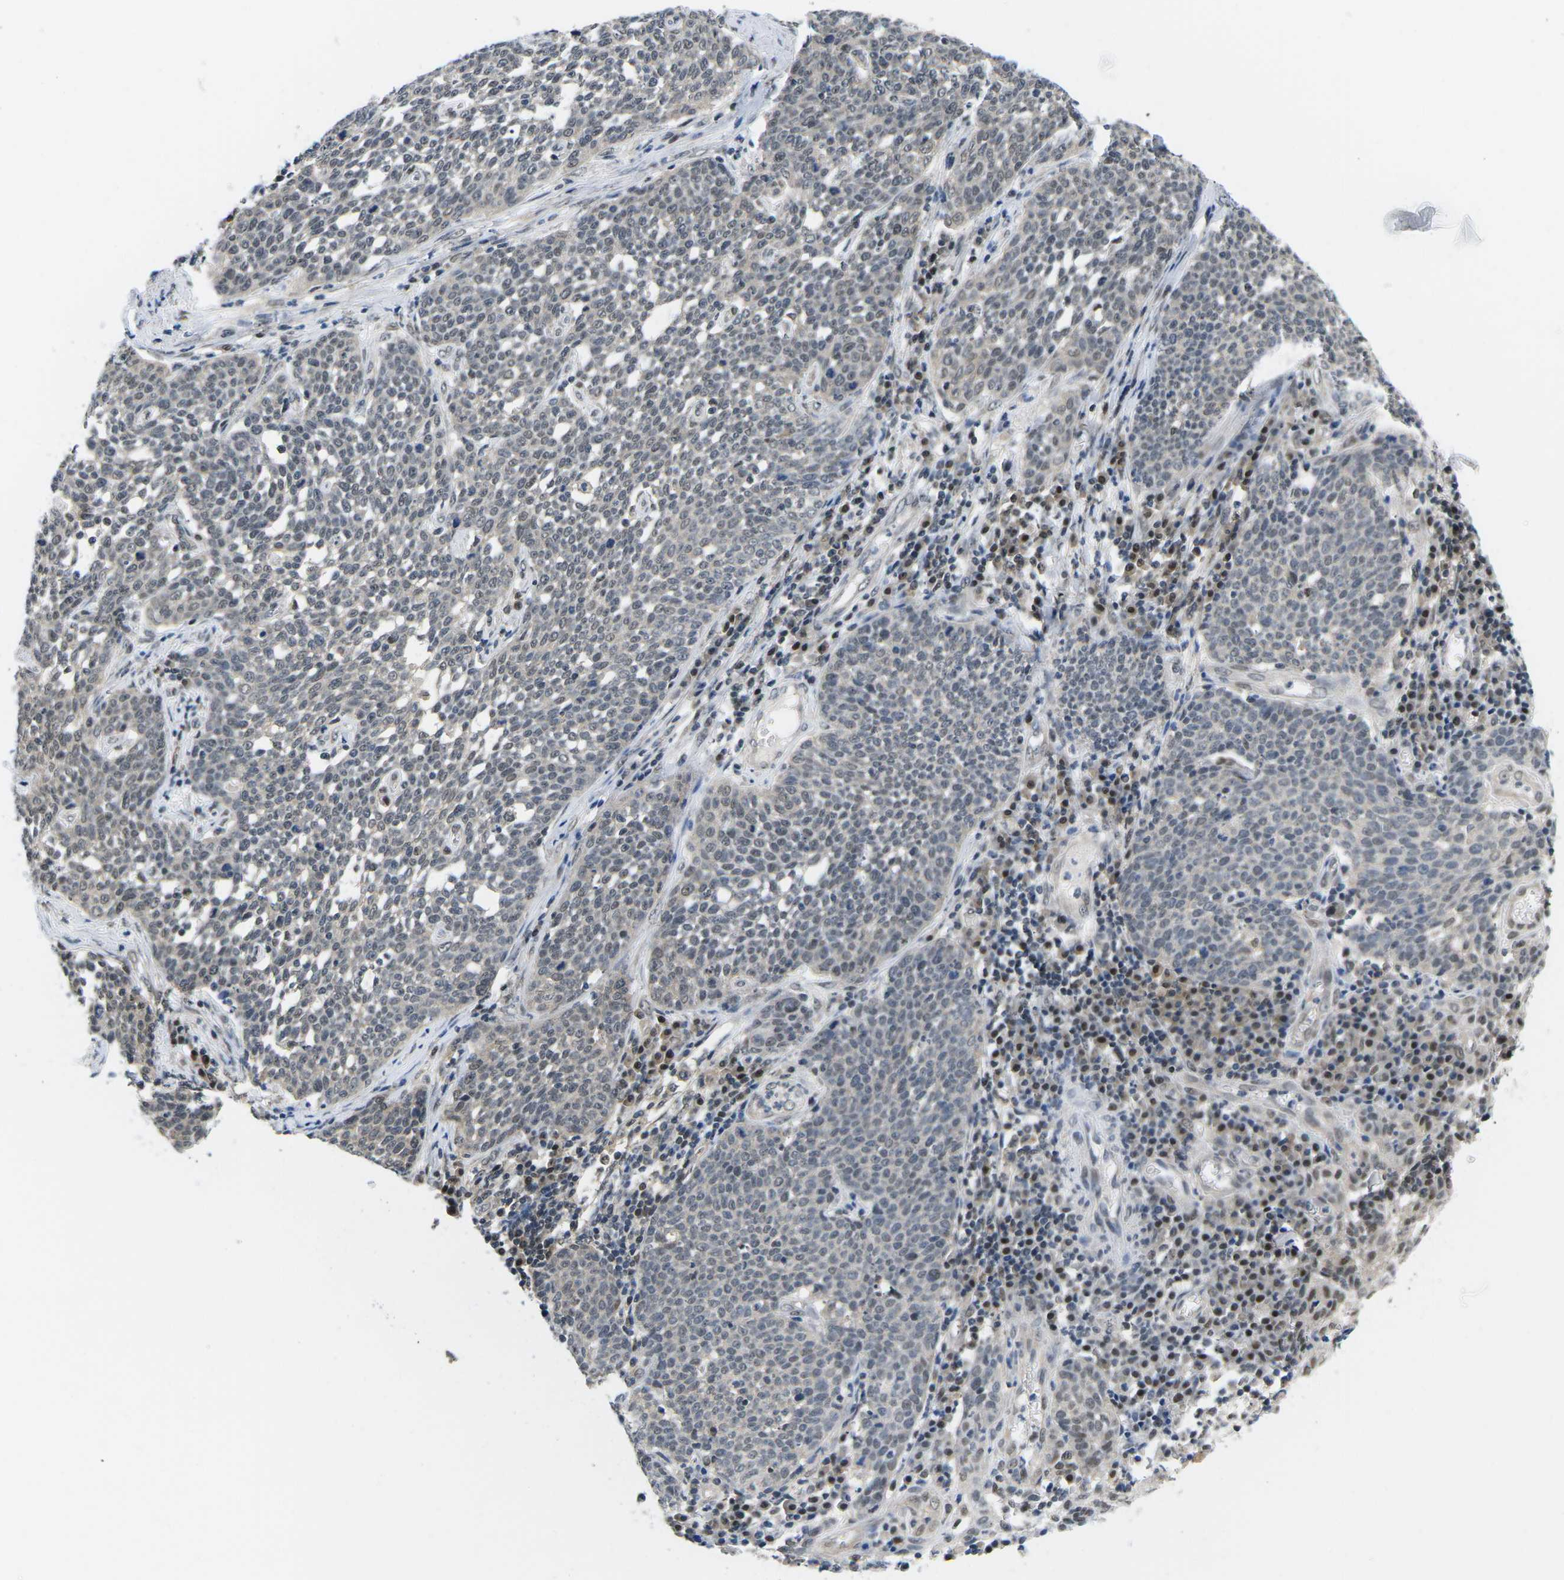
{"staining": {"intensity": "weak", "quantity": ">75%", "location": "cytoplasmic/membranous,nuclear"}, "tissue": "cervical cancer", "cell_type": "Tumor cells", "image_type": "cancer", "snomed": [{"axis": "morphology", "description": "Squamous cell carcinoma, NOS"}, {"axis": "topography", "description": "Cervix"}], "caption": "A low amount of weak cytoplasmic/membranous and nuclear staining is seen in approximately >75% of tumor cells in squamous cell carcinoma (cervical) tissue.", "gene": "UBA7", "patient": {"sex": "female", "age": 34}}